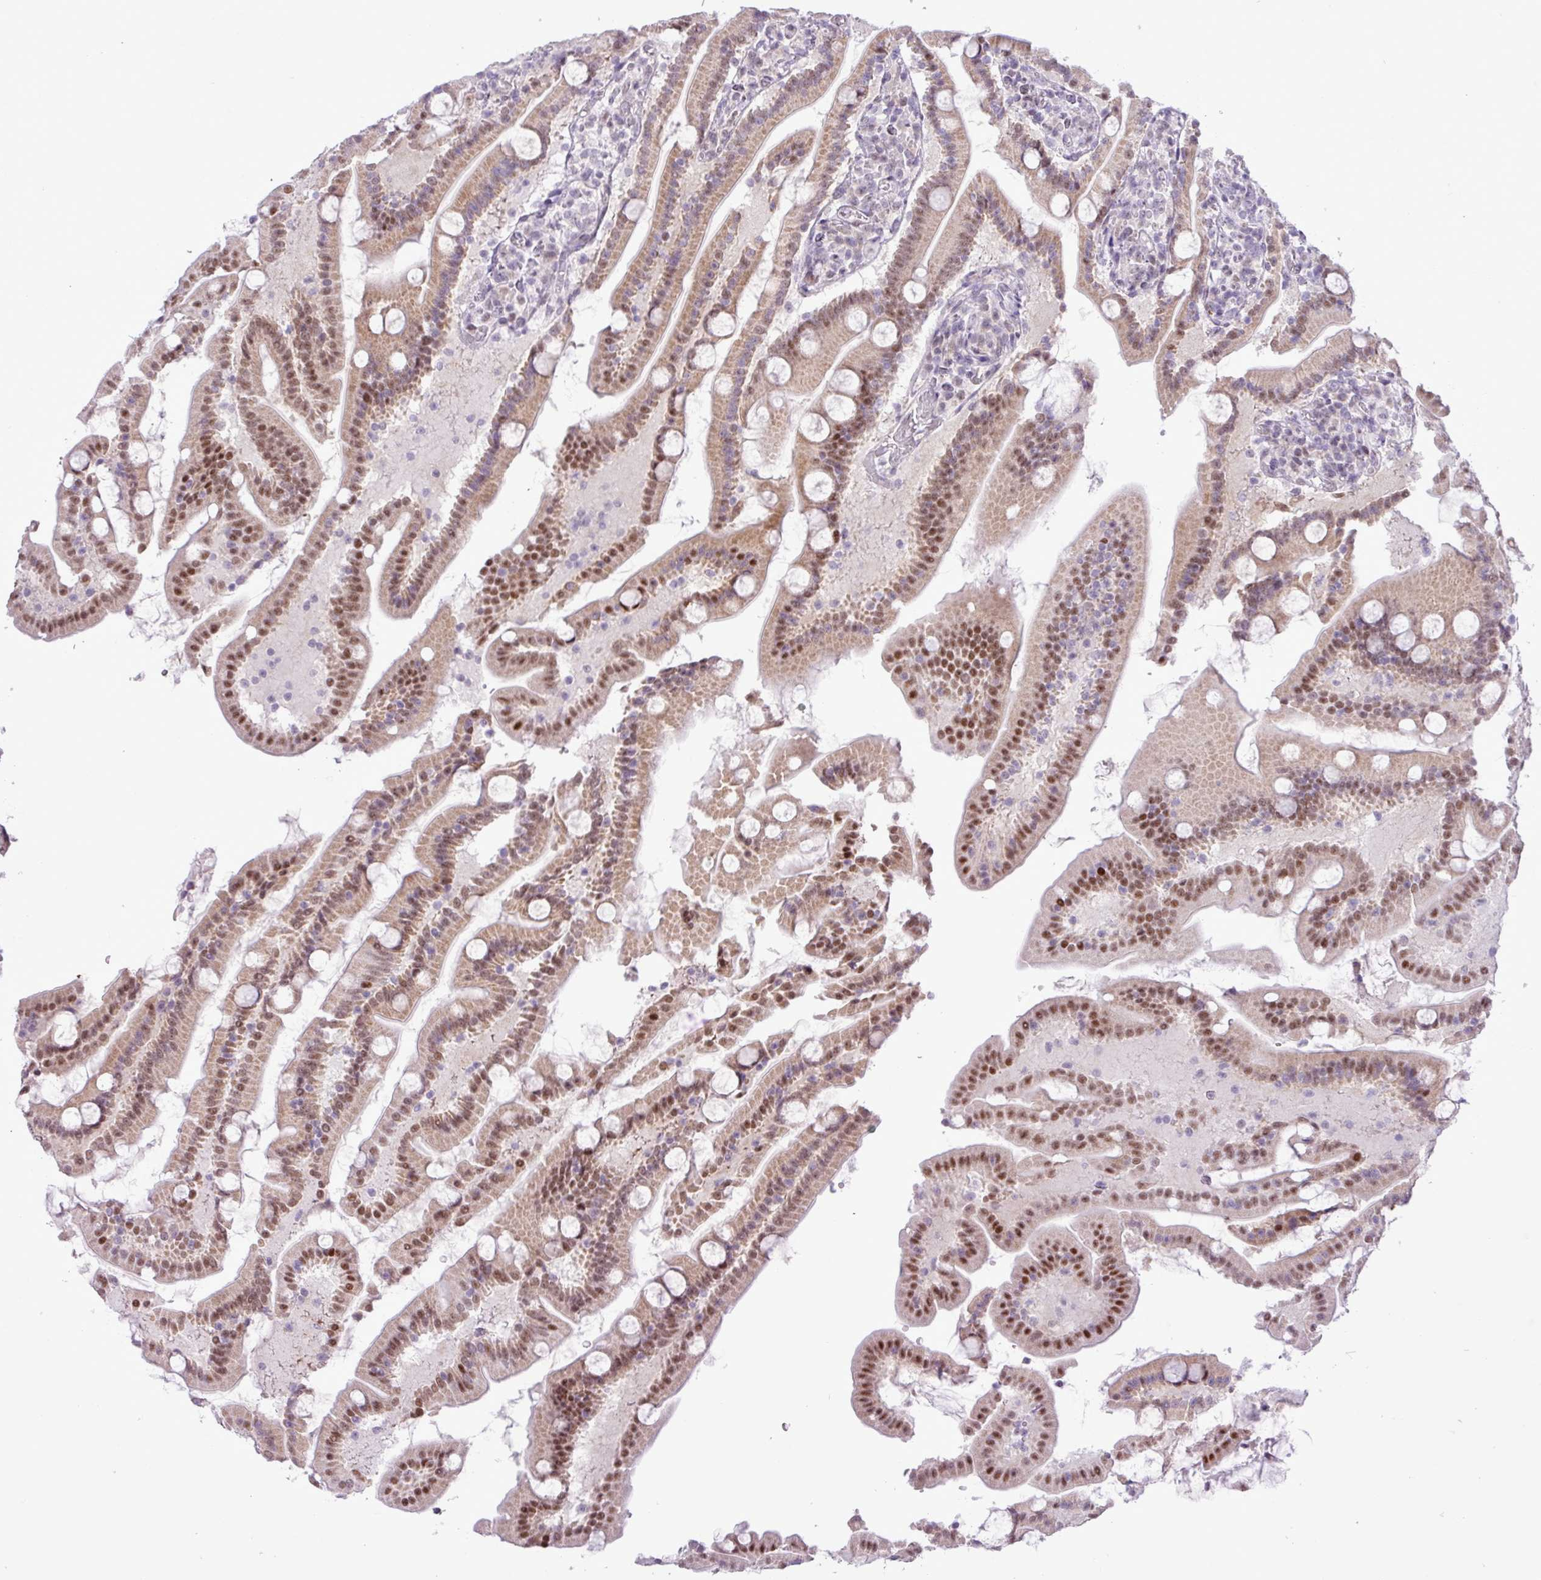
{"staining": {"intensity": "moderate", "quantity": "25%-75%", "location": "cytoplasmic/membranous,nuclear"}, "tissue": "duodenum", "cell_type": "Glandular cells", "image_type": "normal", "snomed": [{"axis": "morphology", "description": "Normal tissue, NOS"}, {"axis": "topography", "description": "Duodenum"}], "caption": "Human duodenum stained for a protein (brown) demonstrates moderate cytoplasmic/membranous,nuclear positive expression in approximately 25%-75% of glandular cells.", "gene": "ELOA2", "patient": {"sex": "male", "age": 55}}